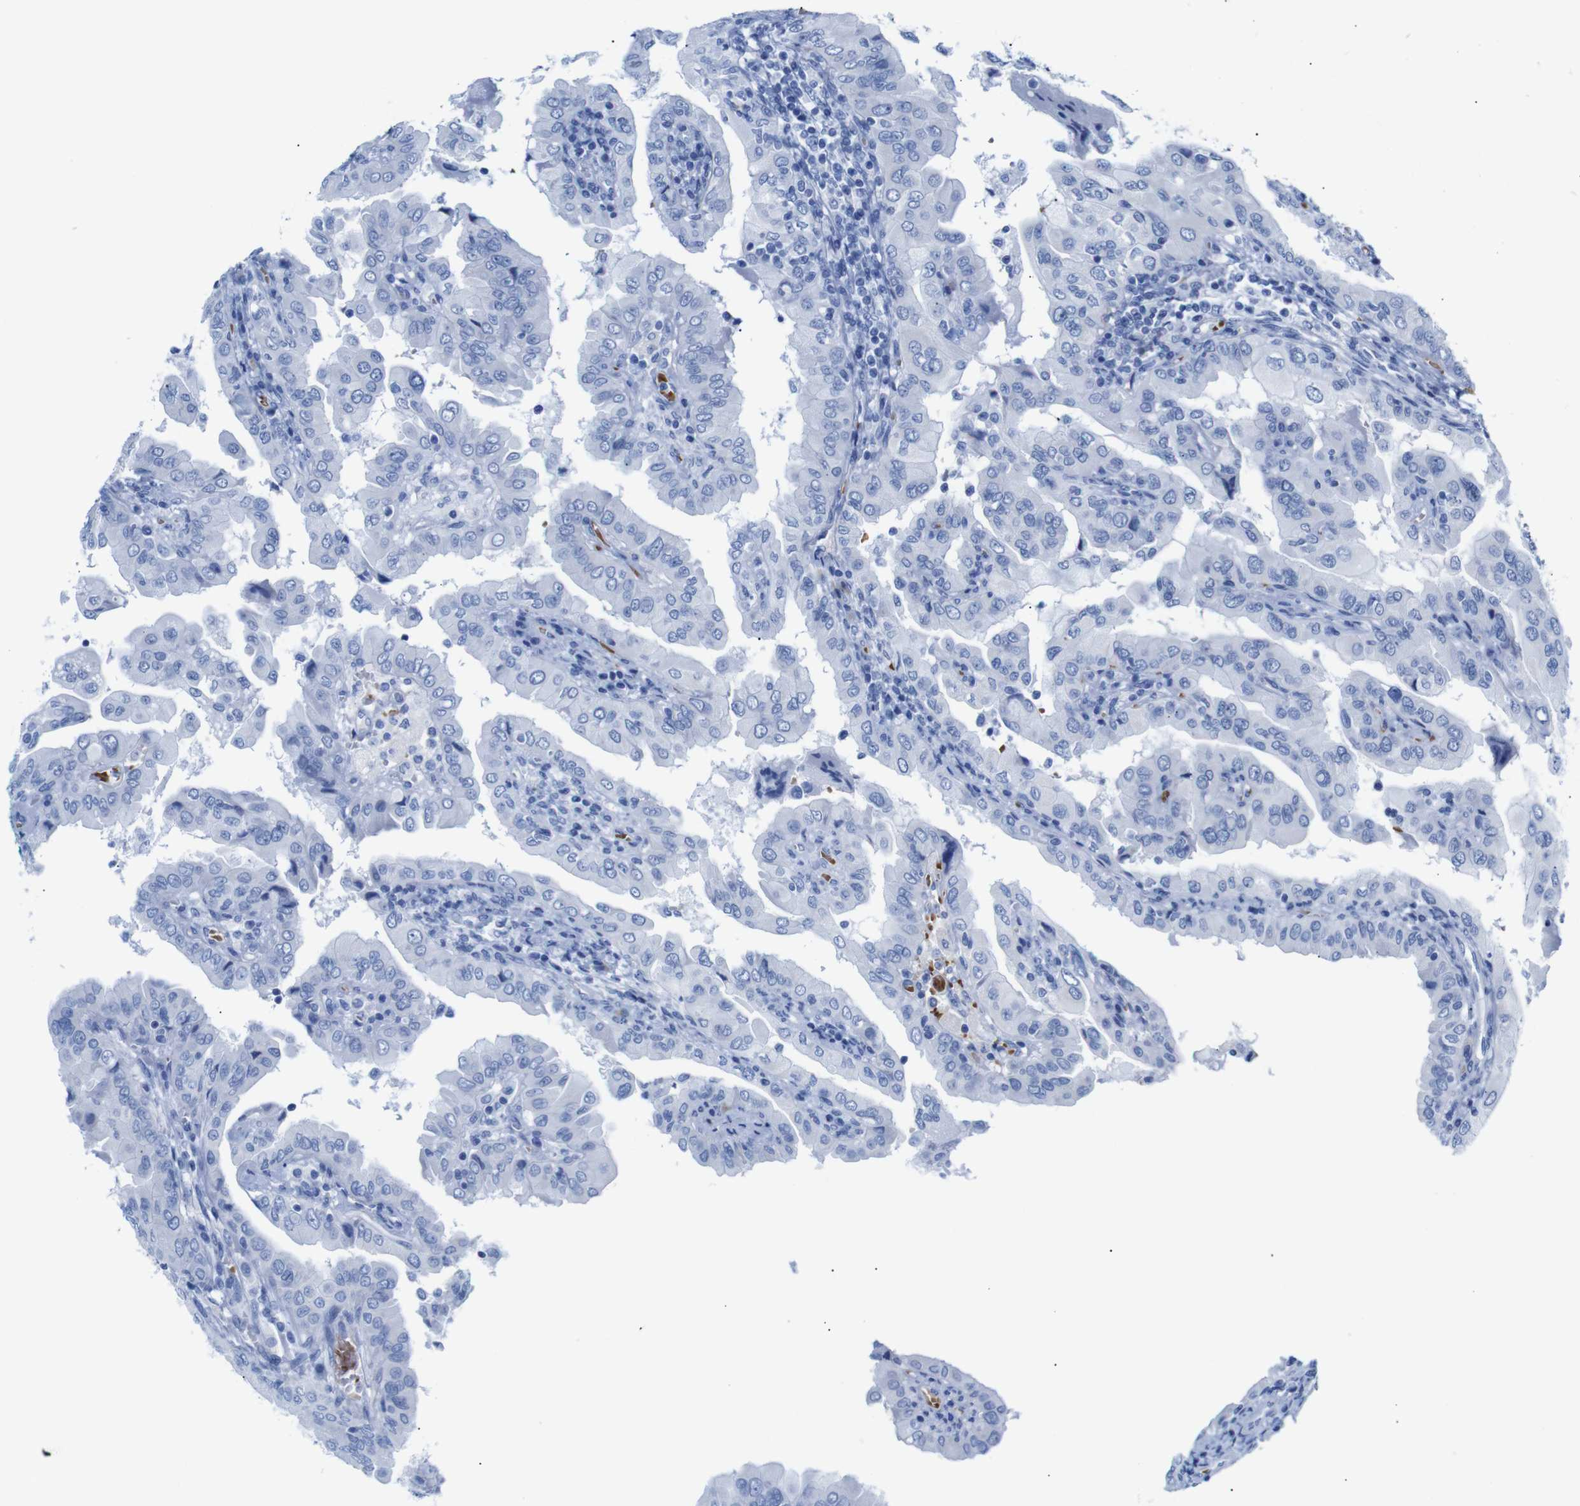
{"staining": {"intensity": "negative", "quantity": "none", "location": "none"}, "tissue": "thyroid cancer", "cell_type": "Tumor cells", "image_type": "cancer", "snomed": [{"axis": "morphology", "description": "Papillary adenocarcinoma, NOS"}, {"axis": "topography", "description": "Thyroid gland"}], "caption": "There is no significant positivity in tumor cells of papillary adenocarcinoma (thyroid).", "gene": "ERVMER34-1", "patient": {"sex": "male", "age": 33}}